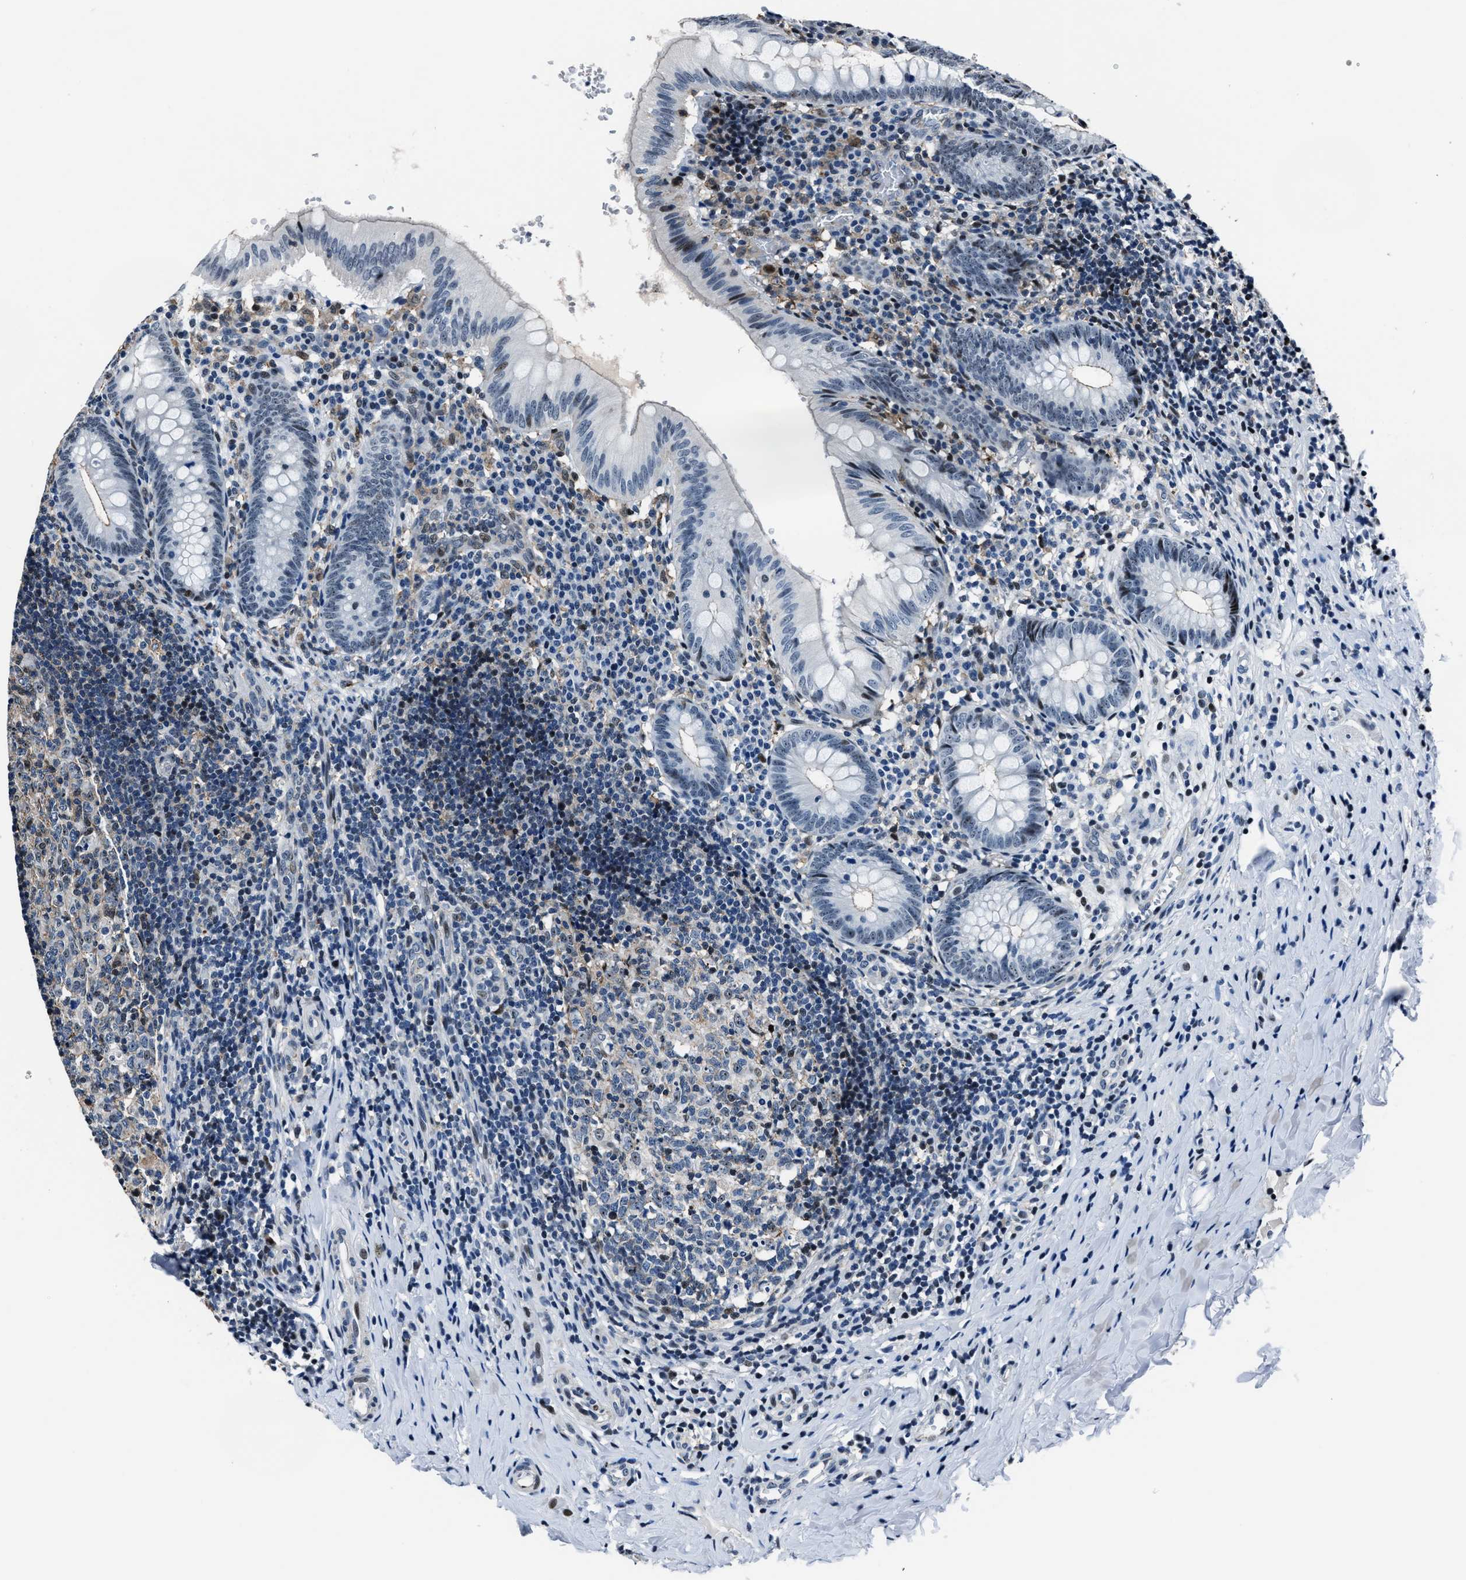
{"staining": {"intensity": "moderate", "quantity": "<25%", "location": "nuclear"}, "tissue": "appendix", "cell_type": "Glandular cells", "image_type": "normal", "snomed": [{"axis": "morphology", "description": "Normal tissue, NOS"}, {"axis": "topography", "description": "Appendix"}], "caption": "This is a micrograph of IHC staining of normal appendix, which shows moderate expression in the nuclear of glandular cells.", "gene": "PPIE", "patient": {"sex": "male", "age": 8}}